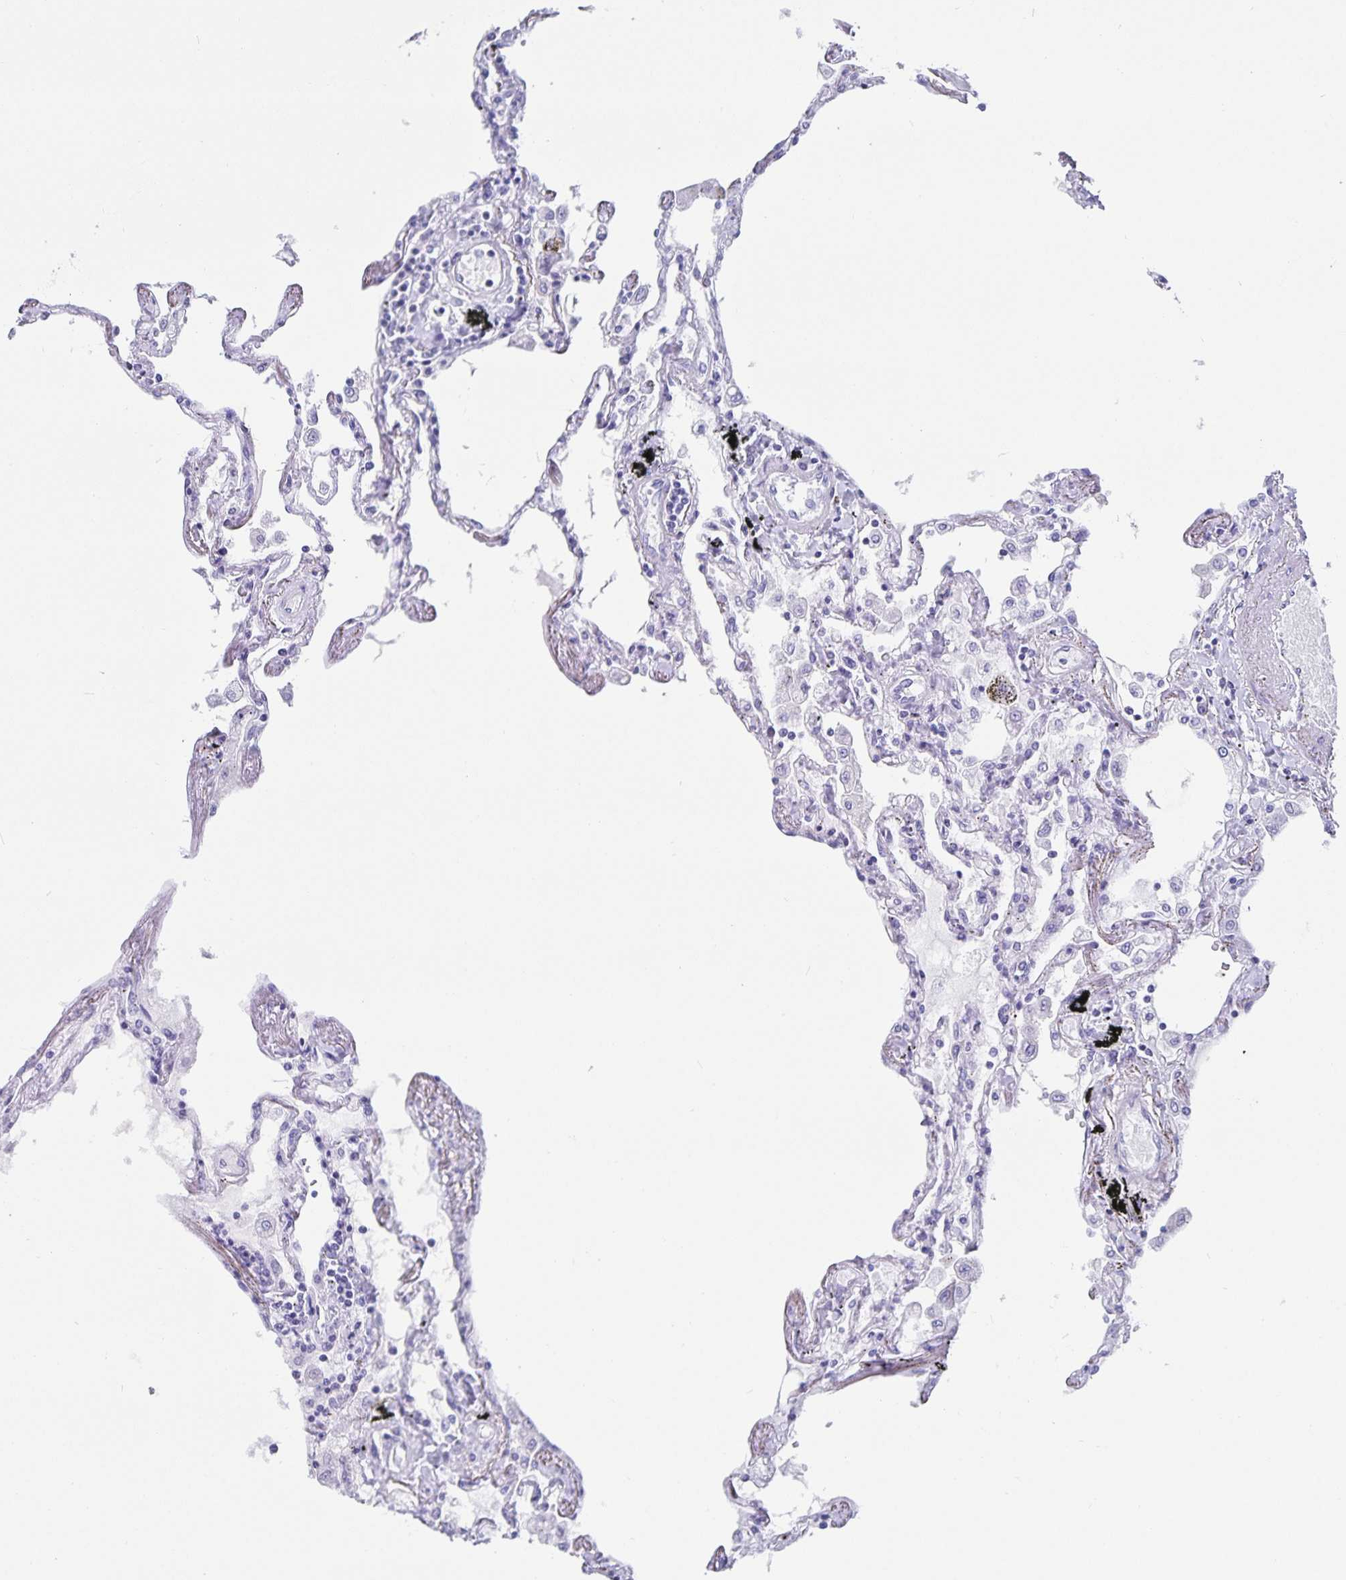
{"staining": {"intensity": "negative", "quantity": "none", "location": "none"}, "tissue": "lung", "cell_type": "Alveolar cells", "image_type": "normal", "snomed": [{"axis": "morphology", "description": "Normal tissue, NOS"}, {"axis": "morphology", "description": "Adenocarcinoma, NOS"}, {"axis": "topography", "description": "Cartilage tissue"}, {"axis": "topography", "description": "Lung"}], "caption": "Alveolar cells are negative for protein expression in normal human lung. Brightfield microscopy of immunohistochemistry (IHC) stained with DAB (brown) and hematoxylin (blue), captured at high magnification.", "gene": "C19orf73", "patient": {"sex": "female", "age": 67}}